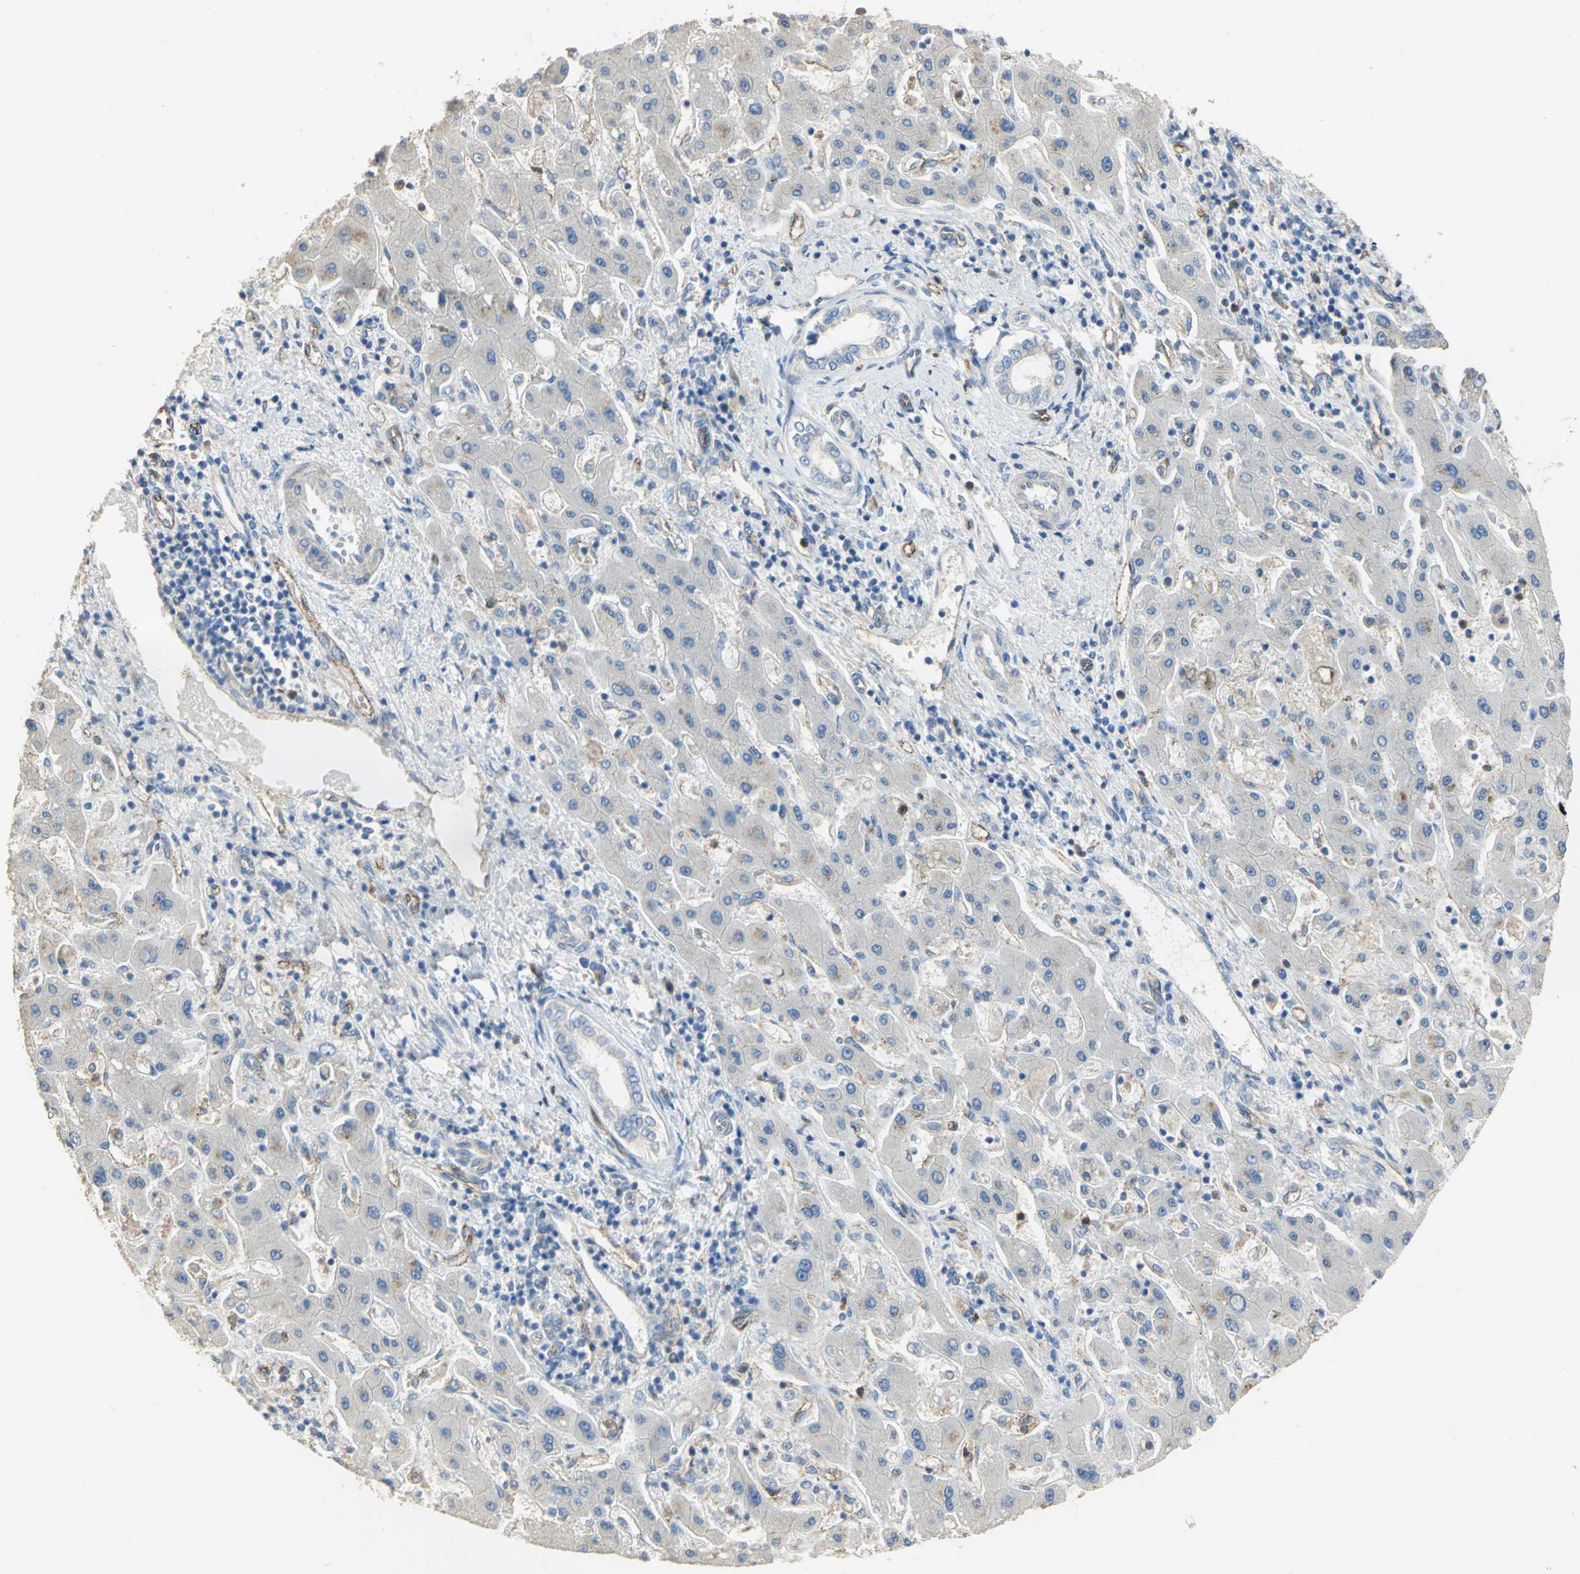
{"staining": {"intensity": "negative", "quantity": "none", "location": "none"}, "tissue": "liver cancer", "cell_type": "Tumor cells", "image_type": "cancer", "snomed": [{"axis": "morphology", "description": "Cholangiocarcinoma"}, {"axis": "topography", "description": "Liver"}], "caption": "IHC image of neoplastic tissue: human liver cancer (cholangiocarcinoma) stained with DAB shows no significant protein staining in tumor cells.", "gene": "DLGAP5", "patient": {"sex": "male", "age": 50}}